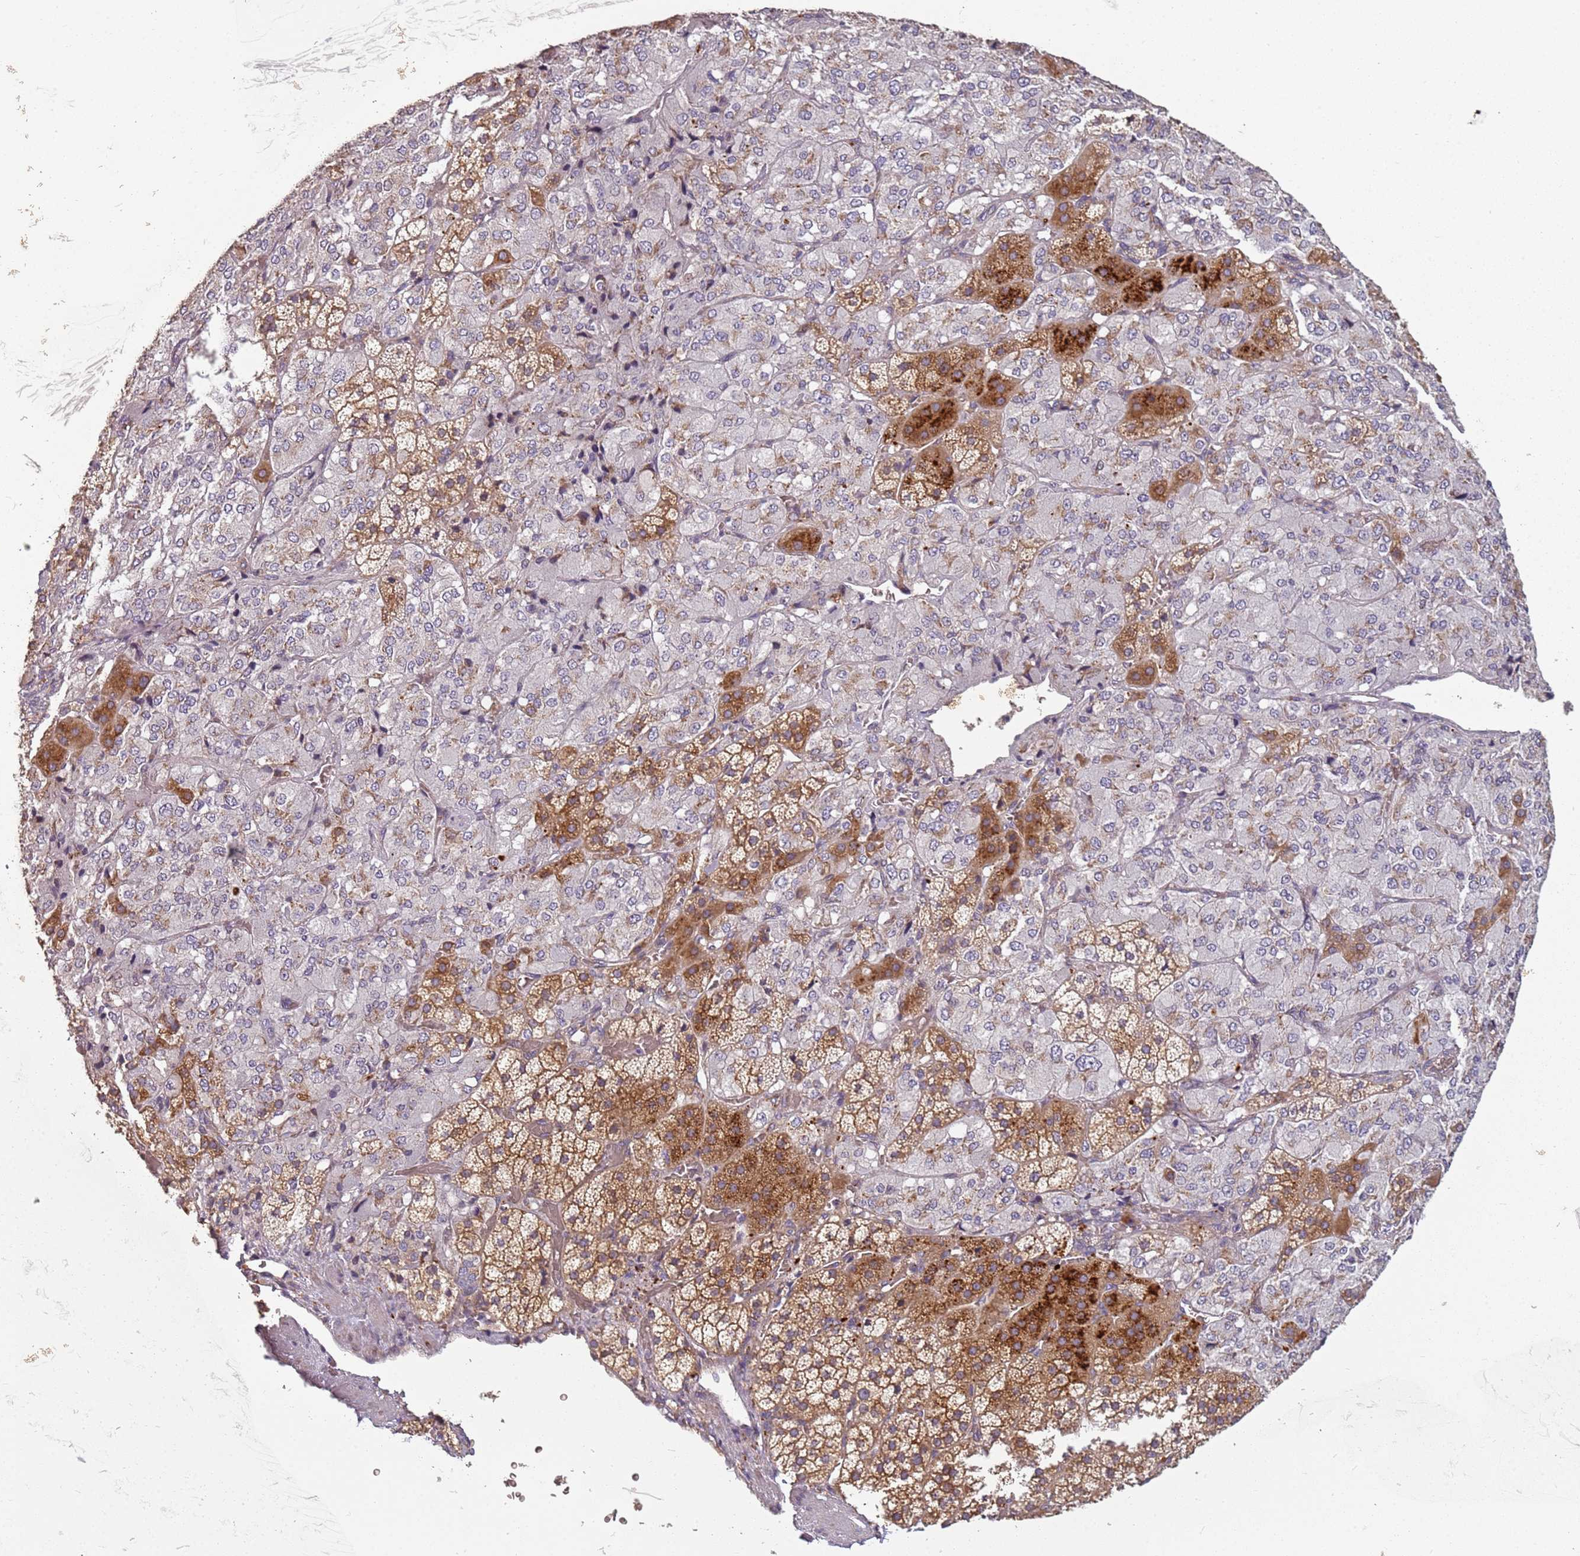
{"staining": {"intensity": "strong", "quantity": "<25%", "location": "cytoplasmic/membranous"}, "tissue": "adrenal gland", "cell_type": "Glandular cells", "image_type": "normal", "snomed": [{"axis": "morphology", "description": "Normal tissue, NOS"}, {"axis": "topography", "description": "Adrenal gland"}], "caption": "Benign adrenal gland reveals strong cytoplasmic/membranous staining in approximately <25% of glandular cells, visualized by immunohistochemistry. (IHC, brightfield microscopy, high magnification).", "gene": "RPS28", "patient": {"sex": "female", "age": 44}}